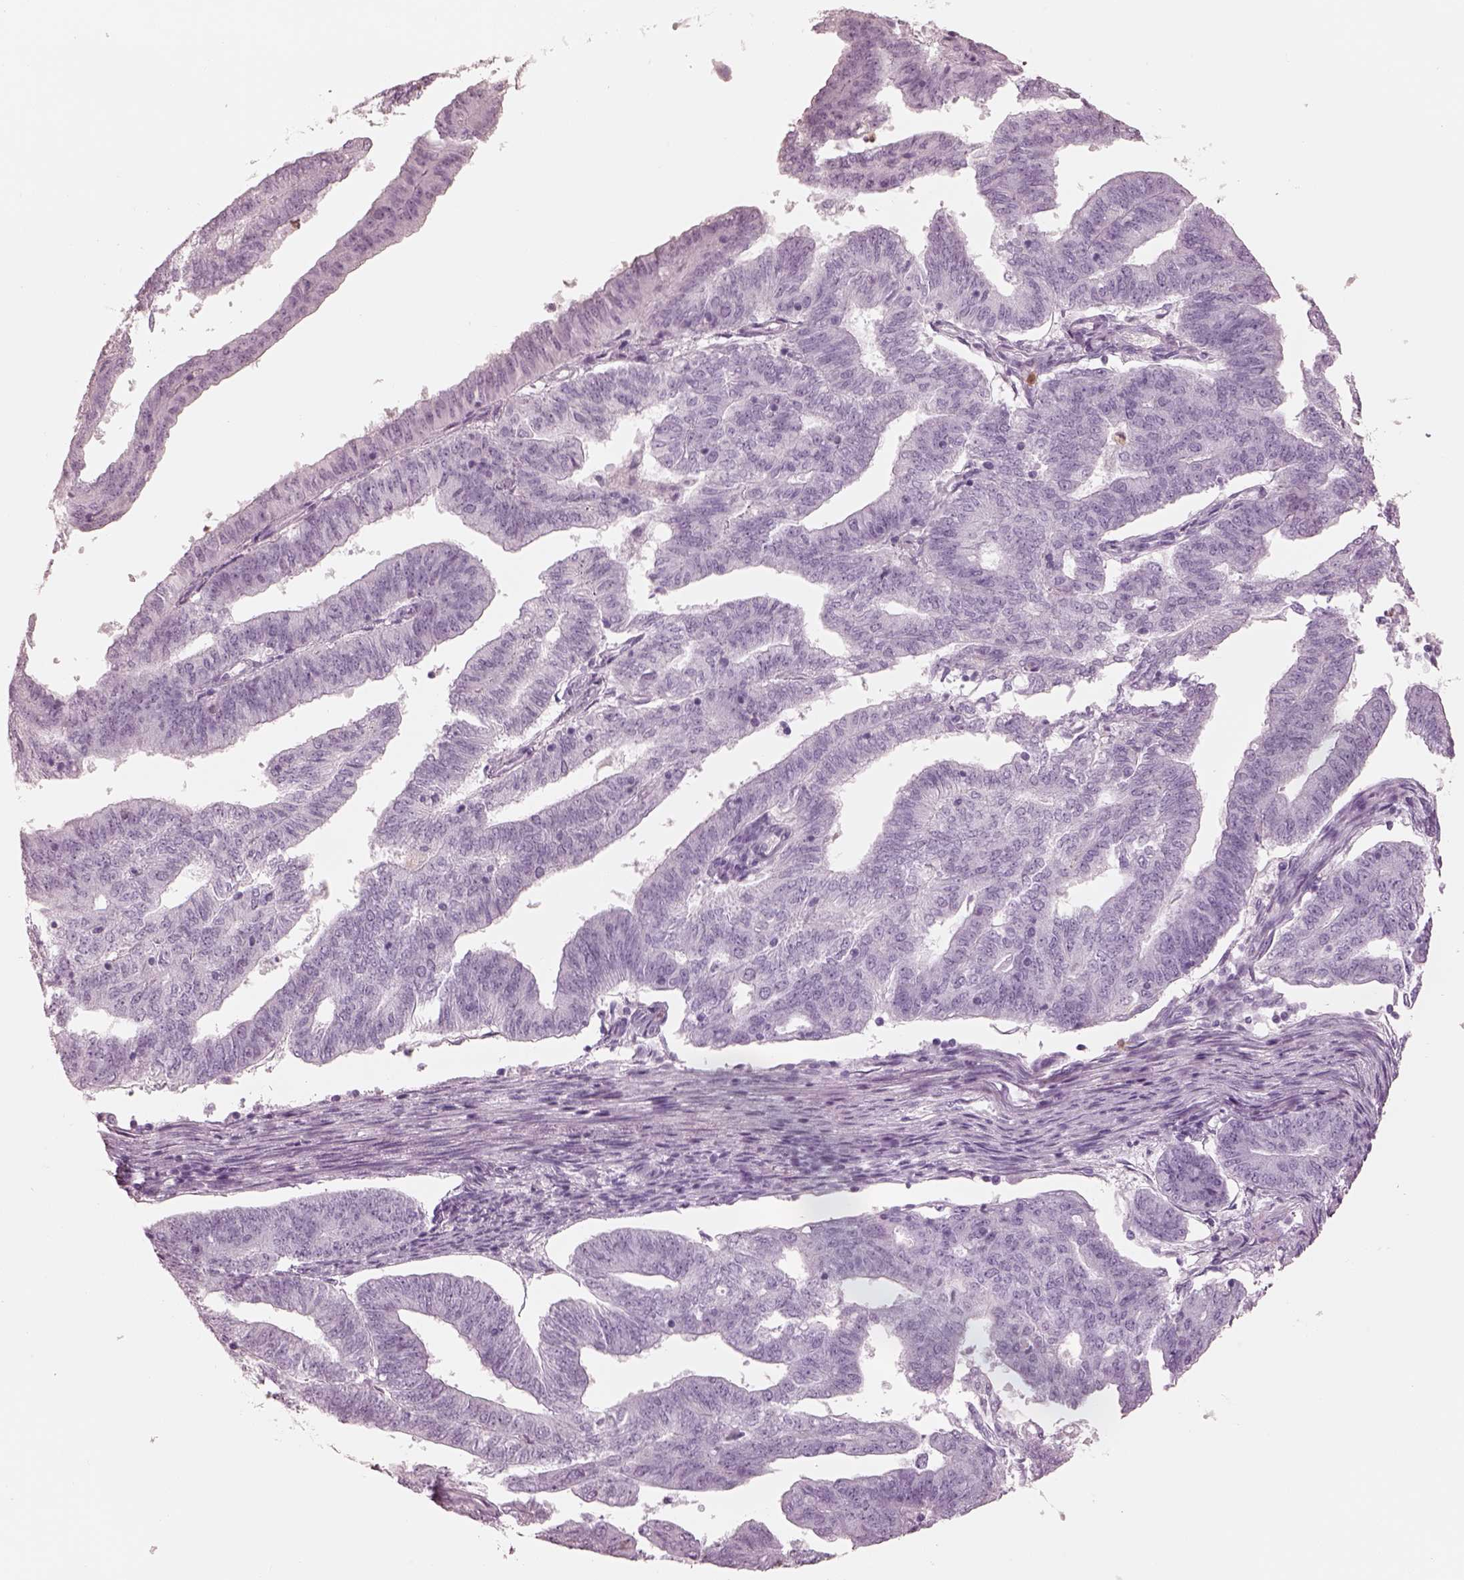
{"staining": {"intensity": "negative", "quantity": "none", "location": "none"}, "tissue": "endometrial cancer", "cell_type": "Tumor cells", "image_type": "cancer", "snomed": [{"axis": "morphology", "description": "Adenocarcinoma, NOS"}, {"axis": "topography", "description": "Endometrium"}], "caption": "DAB (3,3'-diaminobenzidine) immunohistochemical staining of endometrial adenocarcinoma displays no significant staining in tumor cells. (DAB (3,3'-diaminobenzidine) immunohistochemistry with hematoxylin counter stain).", "gene": "ELANE", "patient": {"sex": "female", "age": 82}}